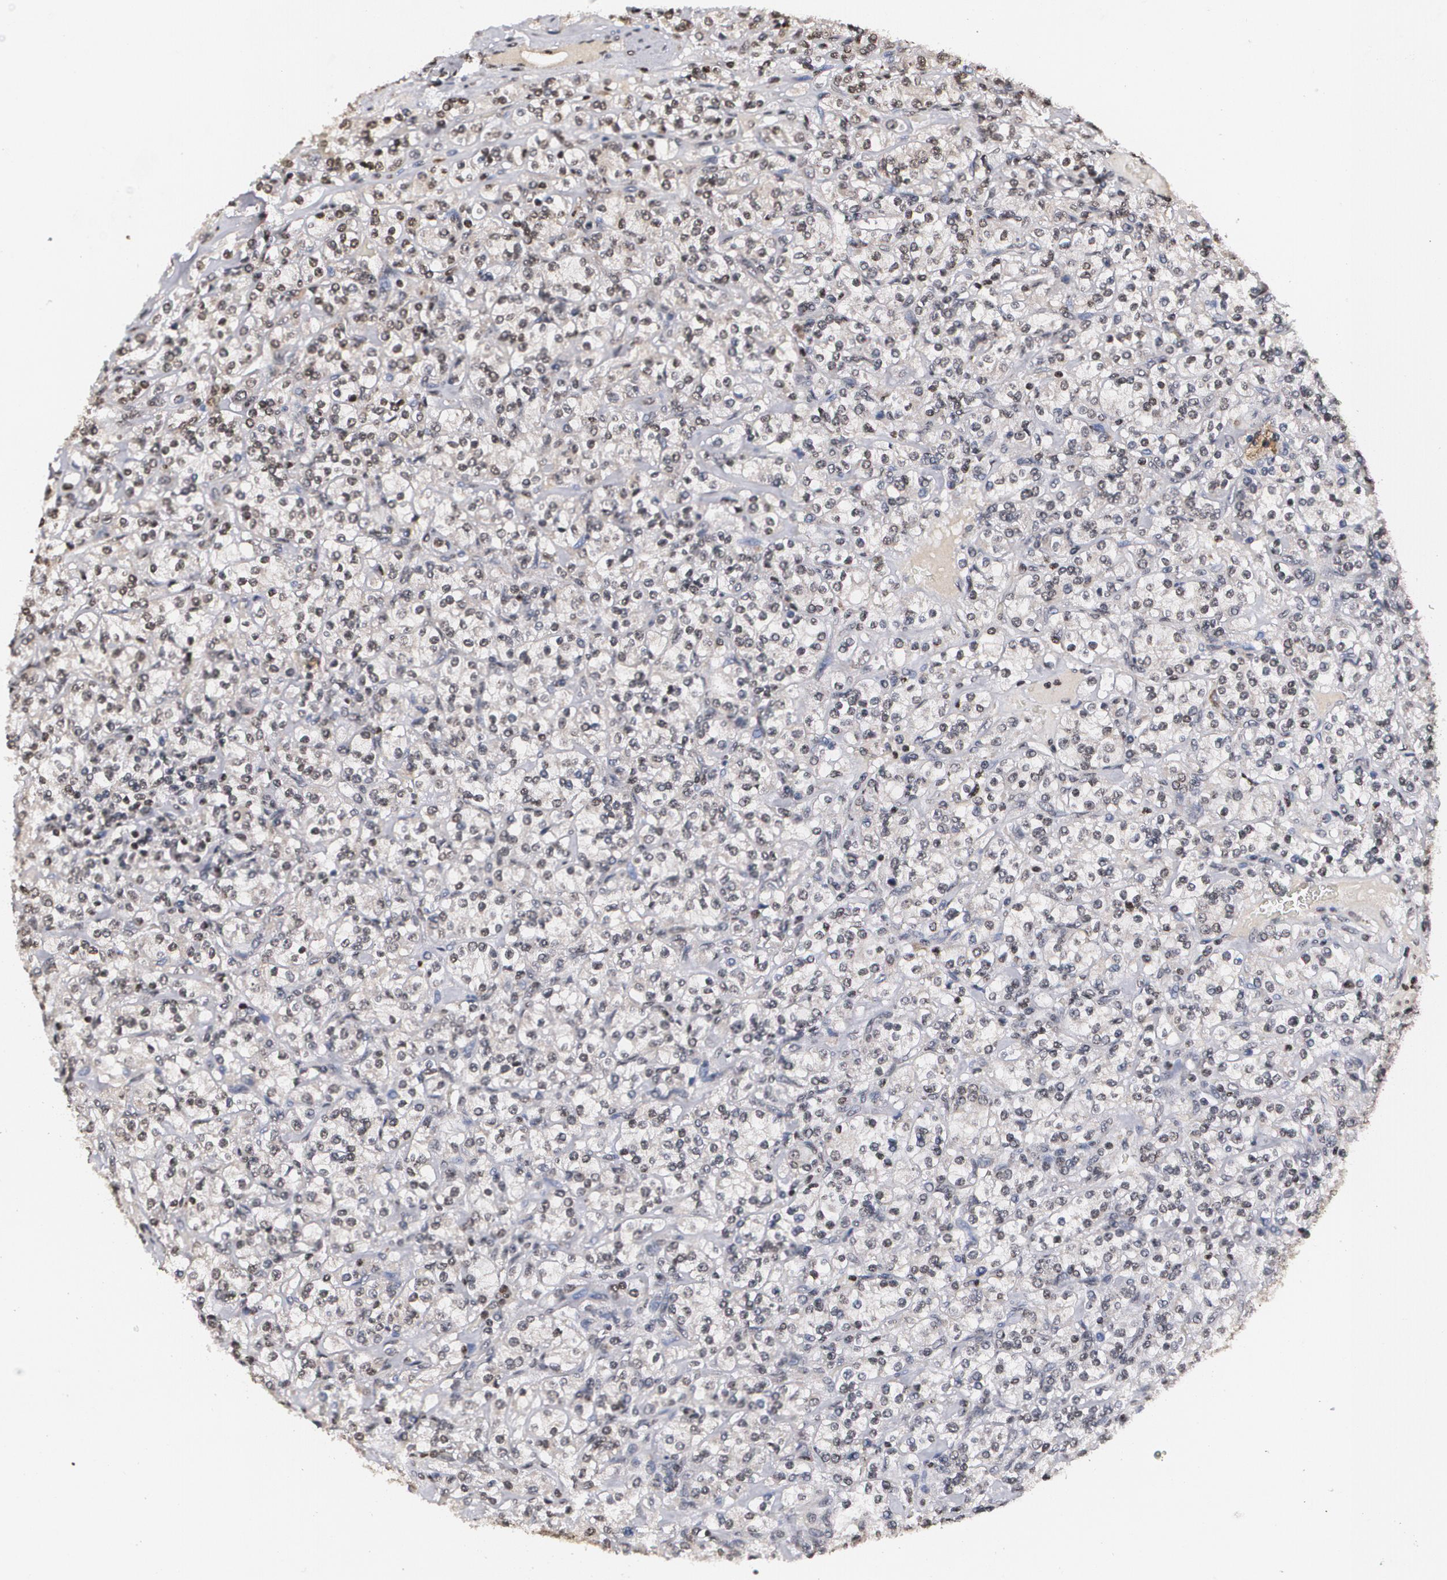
{"staining": {"intensity": "weak", "quantity": "<25%", "location": "cytoplasmic/membranous"}, "tissue": "renal cancer", "cell_type": "Tumor cells", "image_type": "cancer", "snomed": [{"axis": "morphology", "description": "Adenocarcinoma, NOS"}, {"axis": "topography", "description": "Kidney"}], "caption": "Human renal cancer (adenocarcinoma) stained for a protein using IHC exhibits no staining in tumor cells.", "gene": "MVP", "patient": {"sex": "male", "age": 77}}